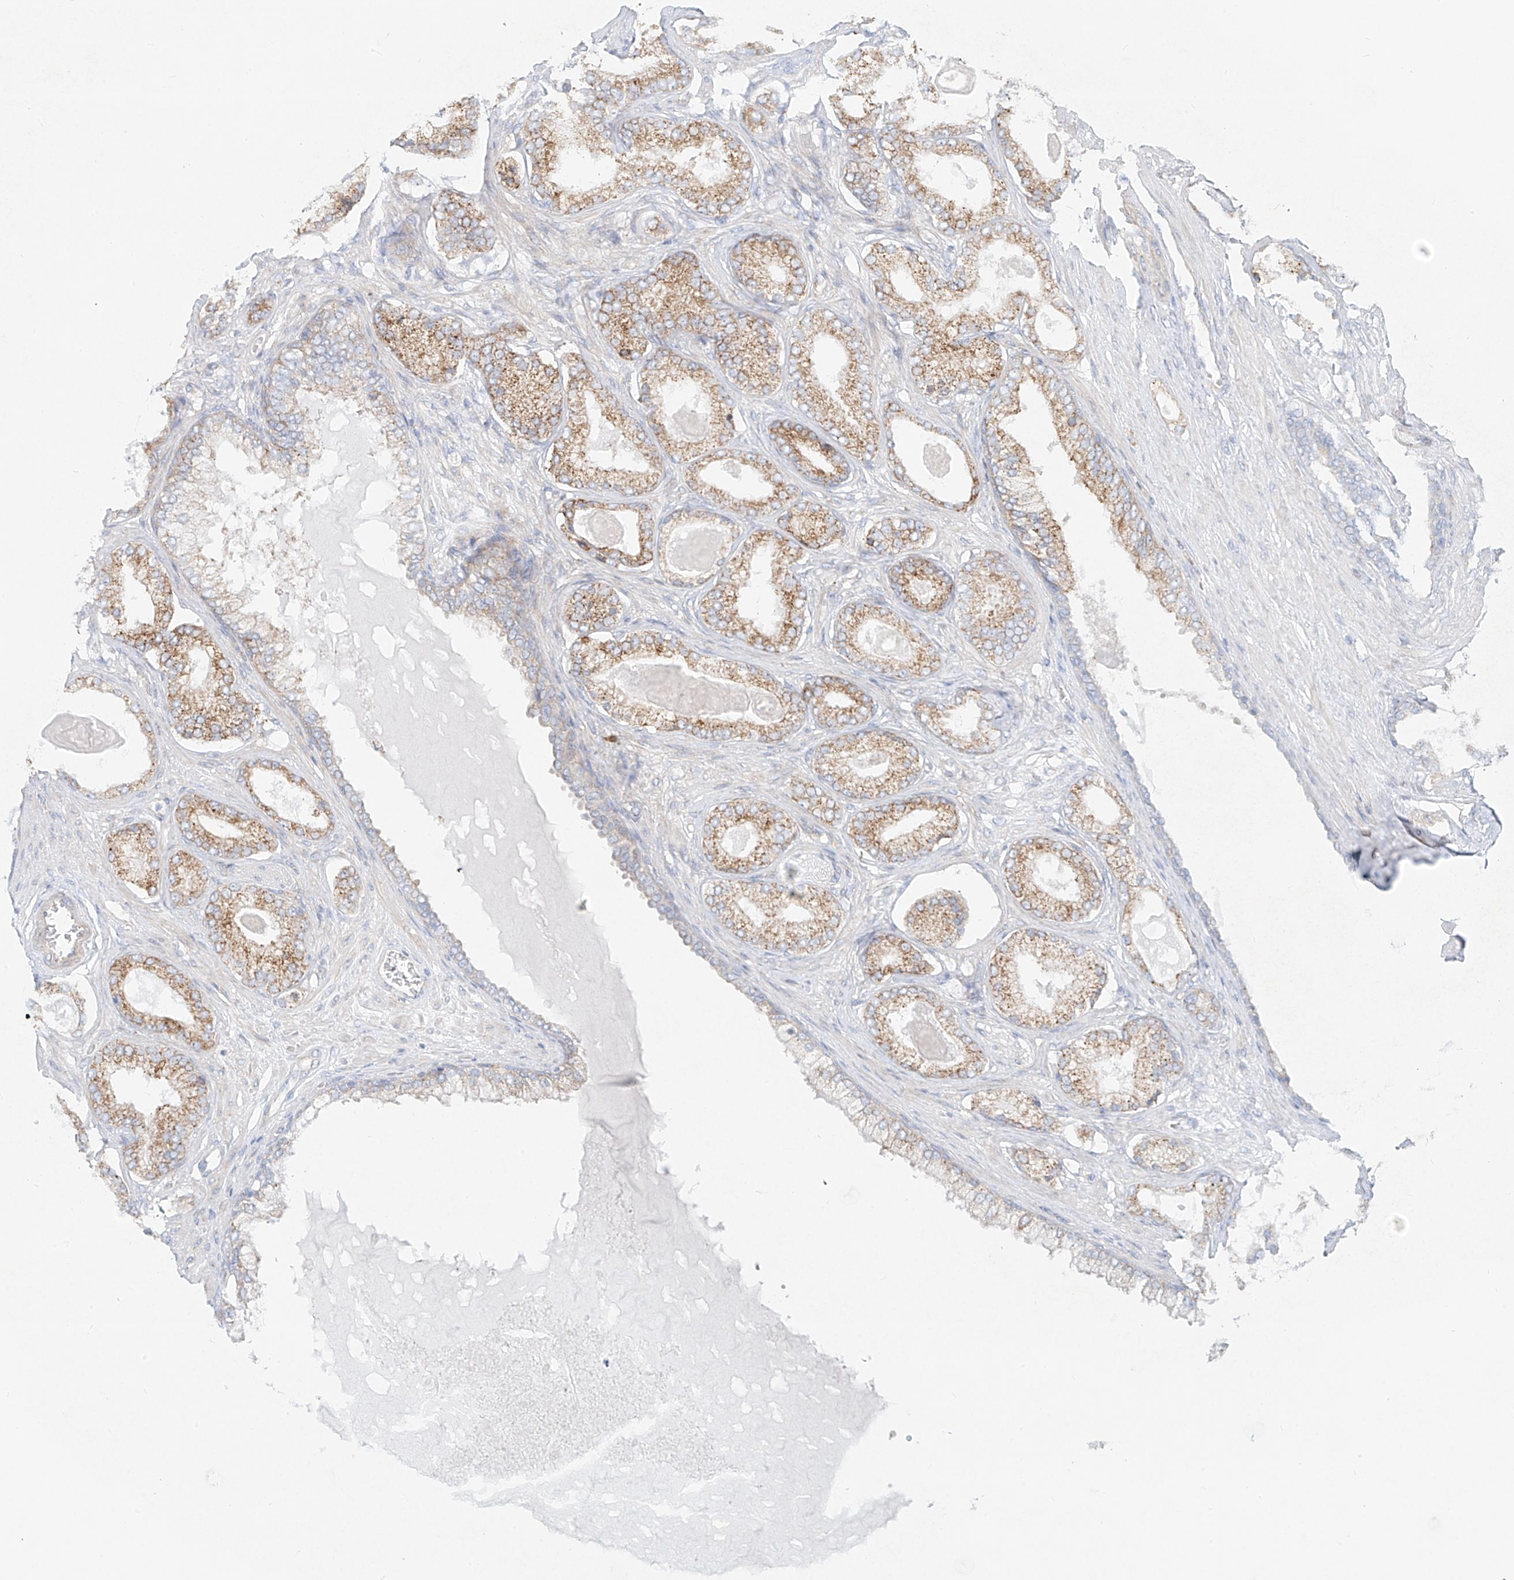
{"staining": {"intensity": "moderate", "quantity": ">75%", "location": "cytoplasmic/membranous"}, "tissue": "prostate cancer", "cell_type": "Tumor cells", "image_type": "cancer", "snomed": [{"axis": "morphology", "description": "Adenocarcinoma, Low grade"}, {"axis": "topography", "description": "Prostate"}], "caption": "A brown stain labels moderate cytoplasmic/membranous staining of a protein in human prostate adenocarcinoma (low-grade) tumor cells.", "gene": "EIPR1", "patient": {"sex": "male", "age": 70}}